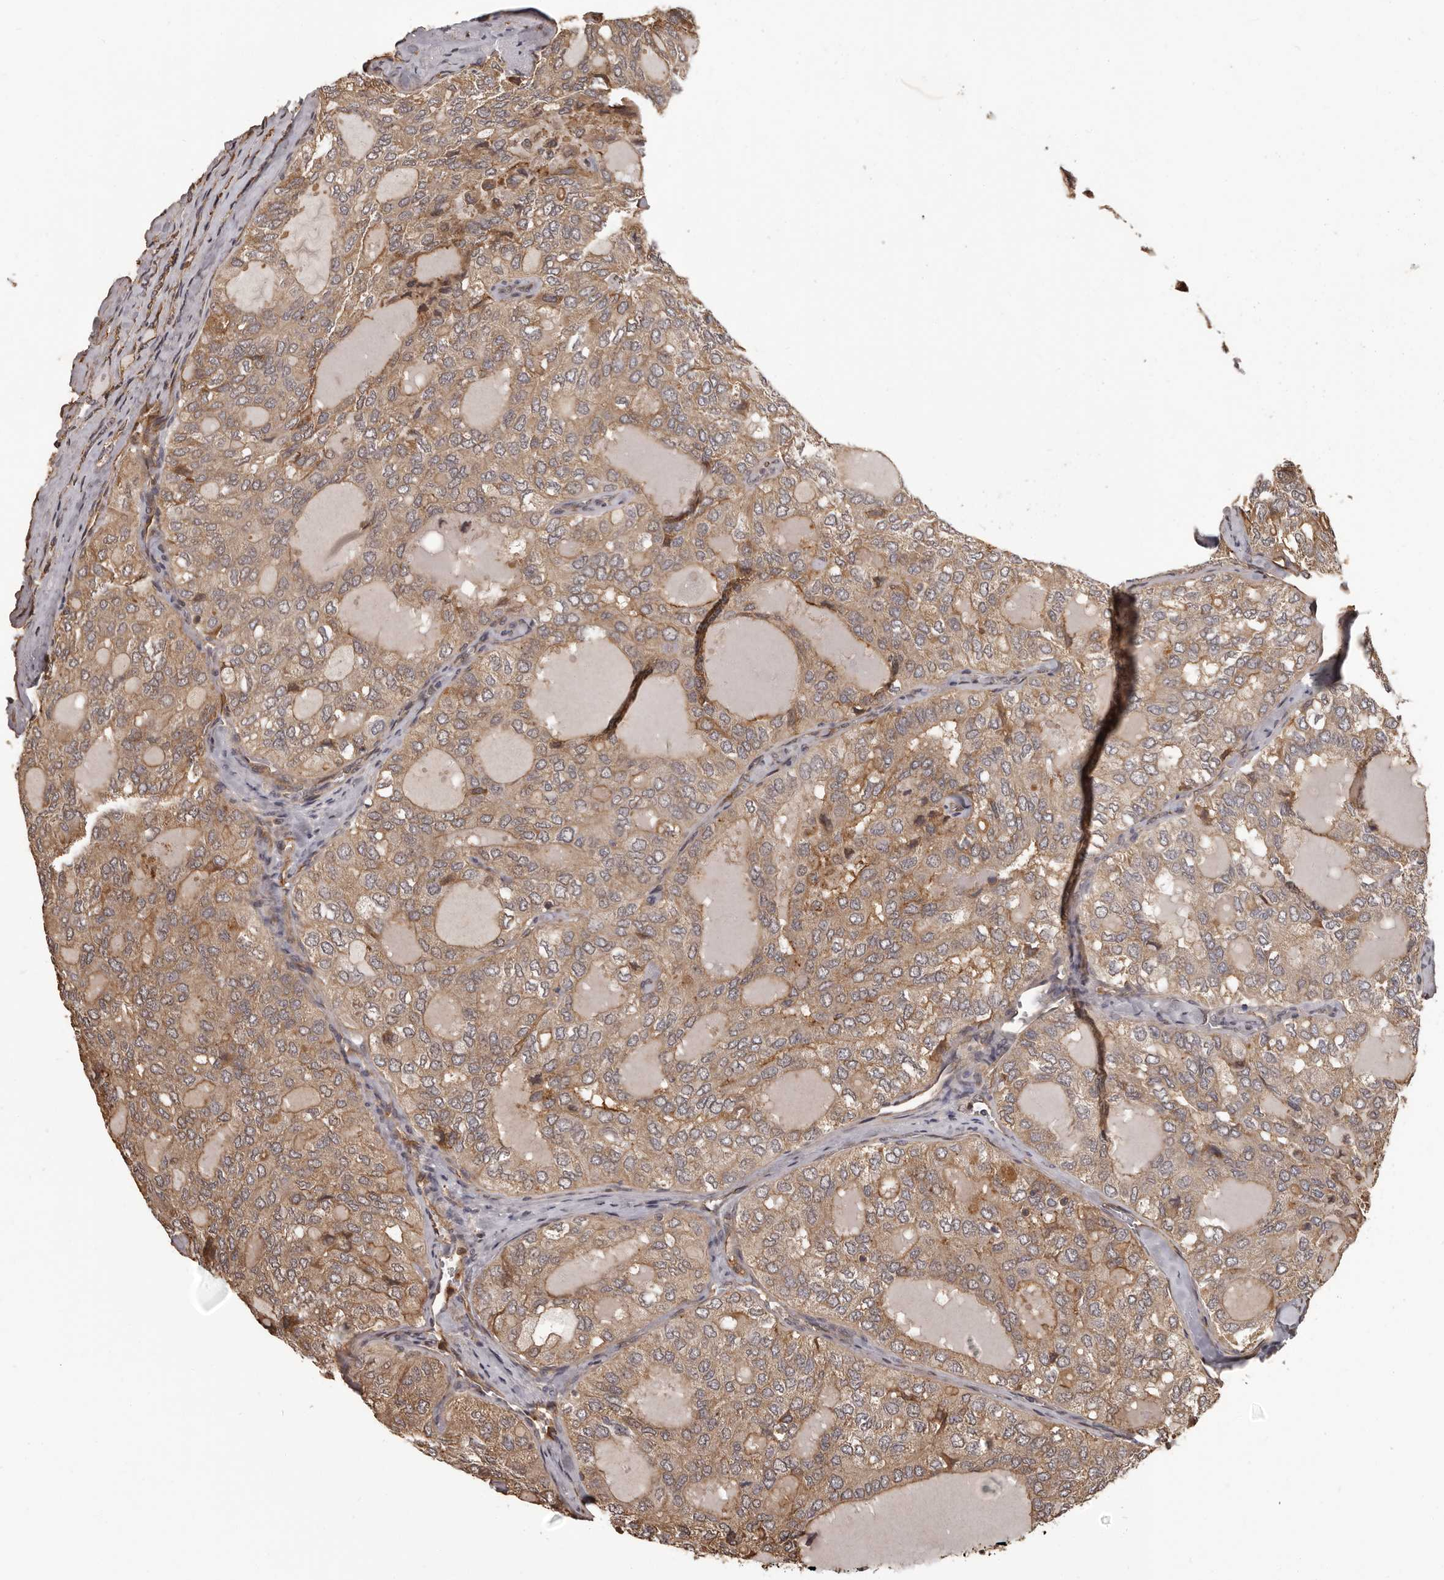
{"staining": {"intensity": "moderate", "quantity": ">75%", "location": "cytoplasmic/membranous"}, "tissue": "thyroid cancer", "cell_type": "Tumor cells", "image_type": "cancer", "snomed": [{"axis": "morphology", "description": "Follicular adenoma carcinoma, NOS"}, {"axis": "topography", "description": "Thyroid gland"}], "caption": "Protein staining of thyroid cancer tissue displays moderate cytoplasmic/membranous expression in approximately >75% of tumor cells.", "gene": "SLITRK6", "patient": {"sex": "male", "age": 75}}